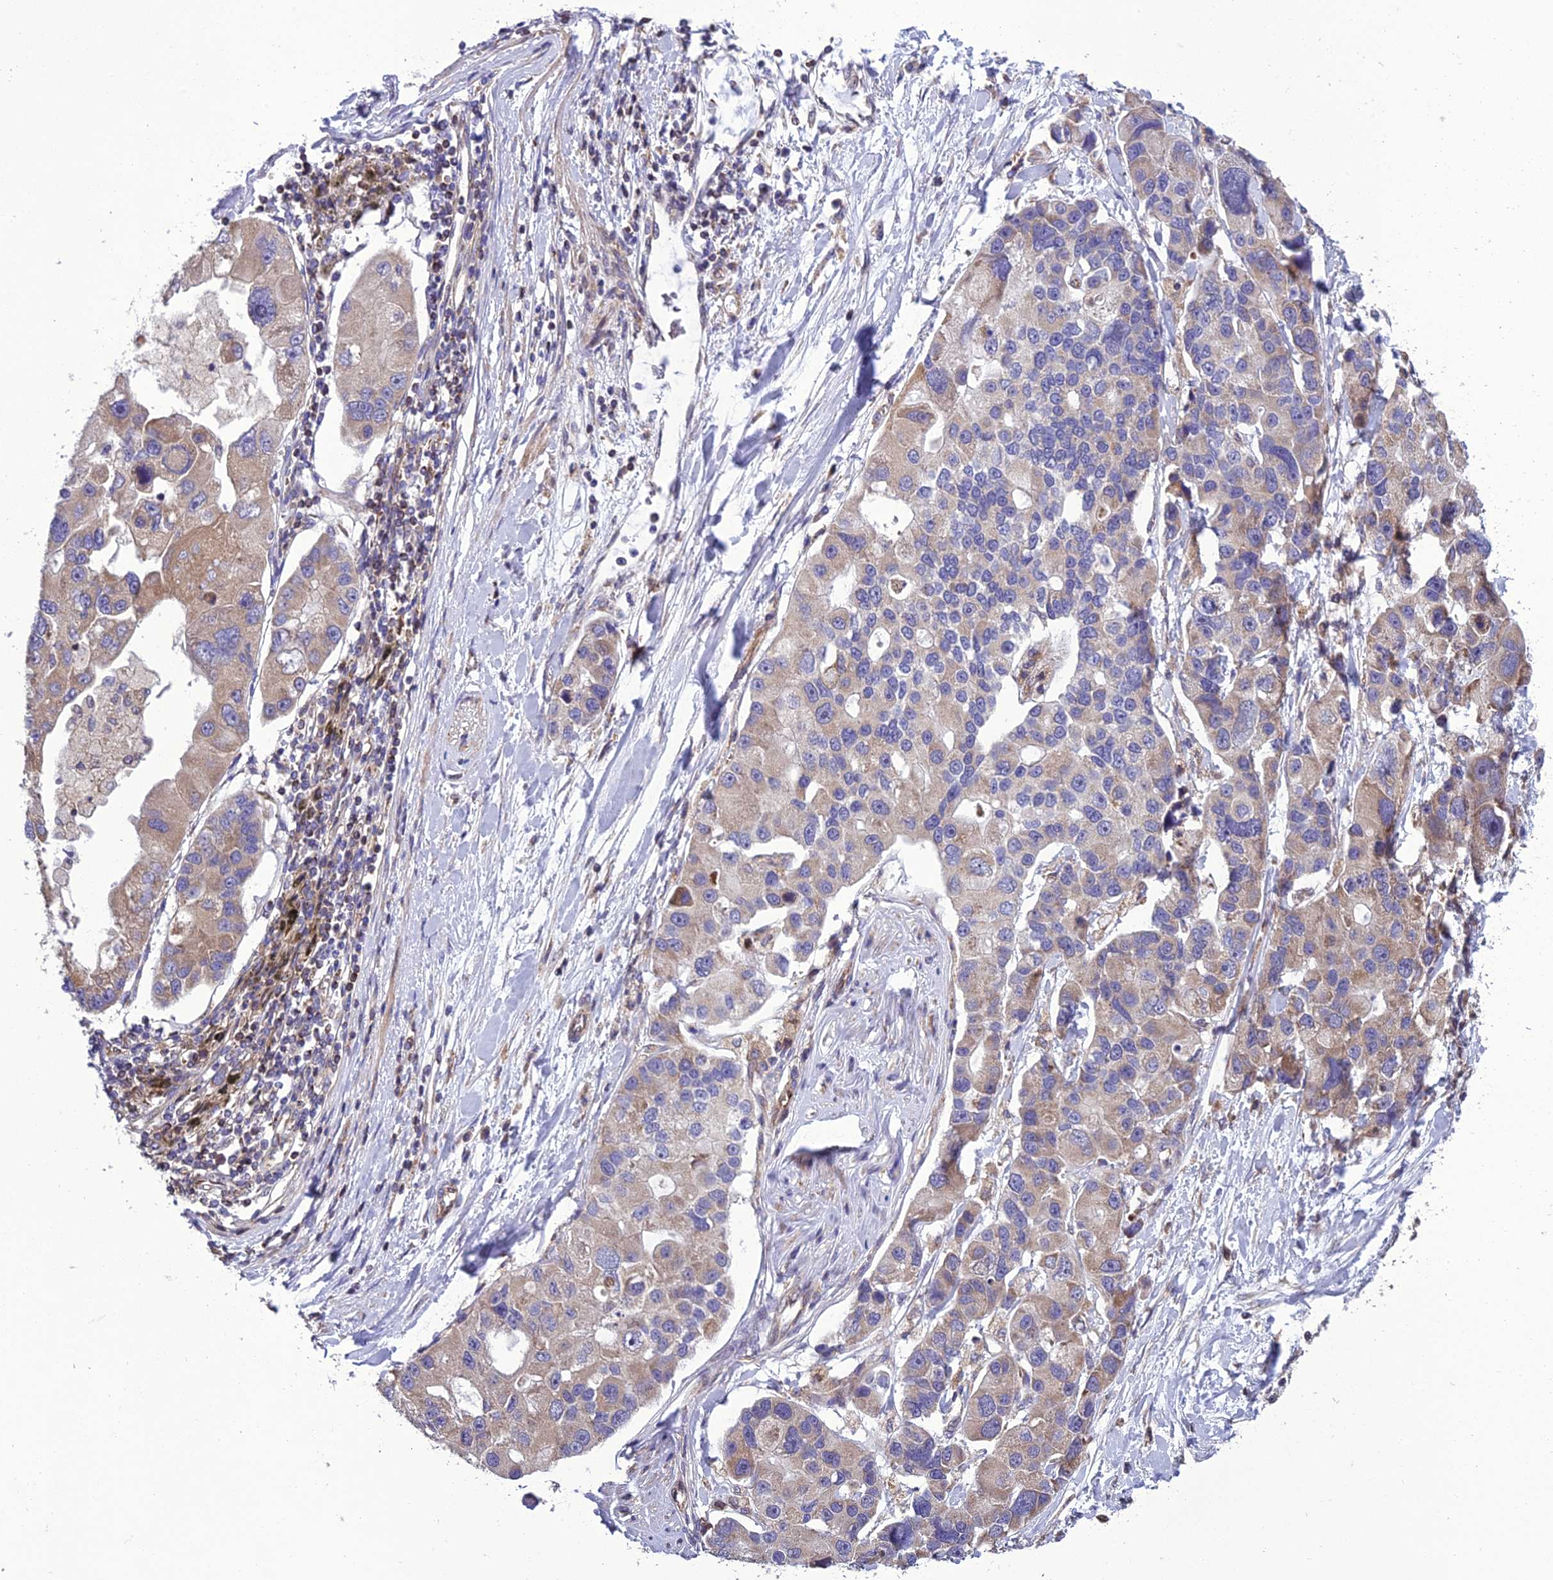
{"staining": {"intensity": "weak", "quantity": "25%-75%", "location": "cytoplasmic/membranous"}, "tissue": "lung cancer", "cell_type": "Tumor cells", "image_type": "cancer", "snomed": [{"axis": "morphology", "description": "Adenocarcinoma, NOS"}, {"axis": "topography", "description": "Lung"}], "caption": "Weak cytoplasmic/membranous staining is present in about 25%-75% of tumor cells in lung cancer. The protein of interest is shown in brown color, while the nuclei are stained blue.", "gene": "GIMAP1", "patient": {"sex": "female", "age": 54}}